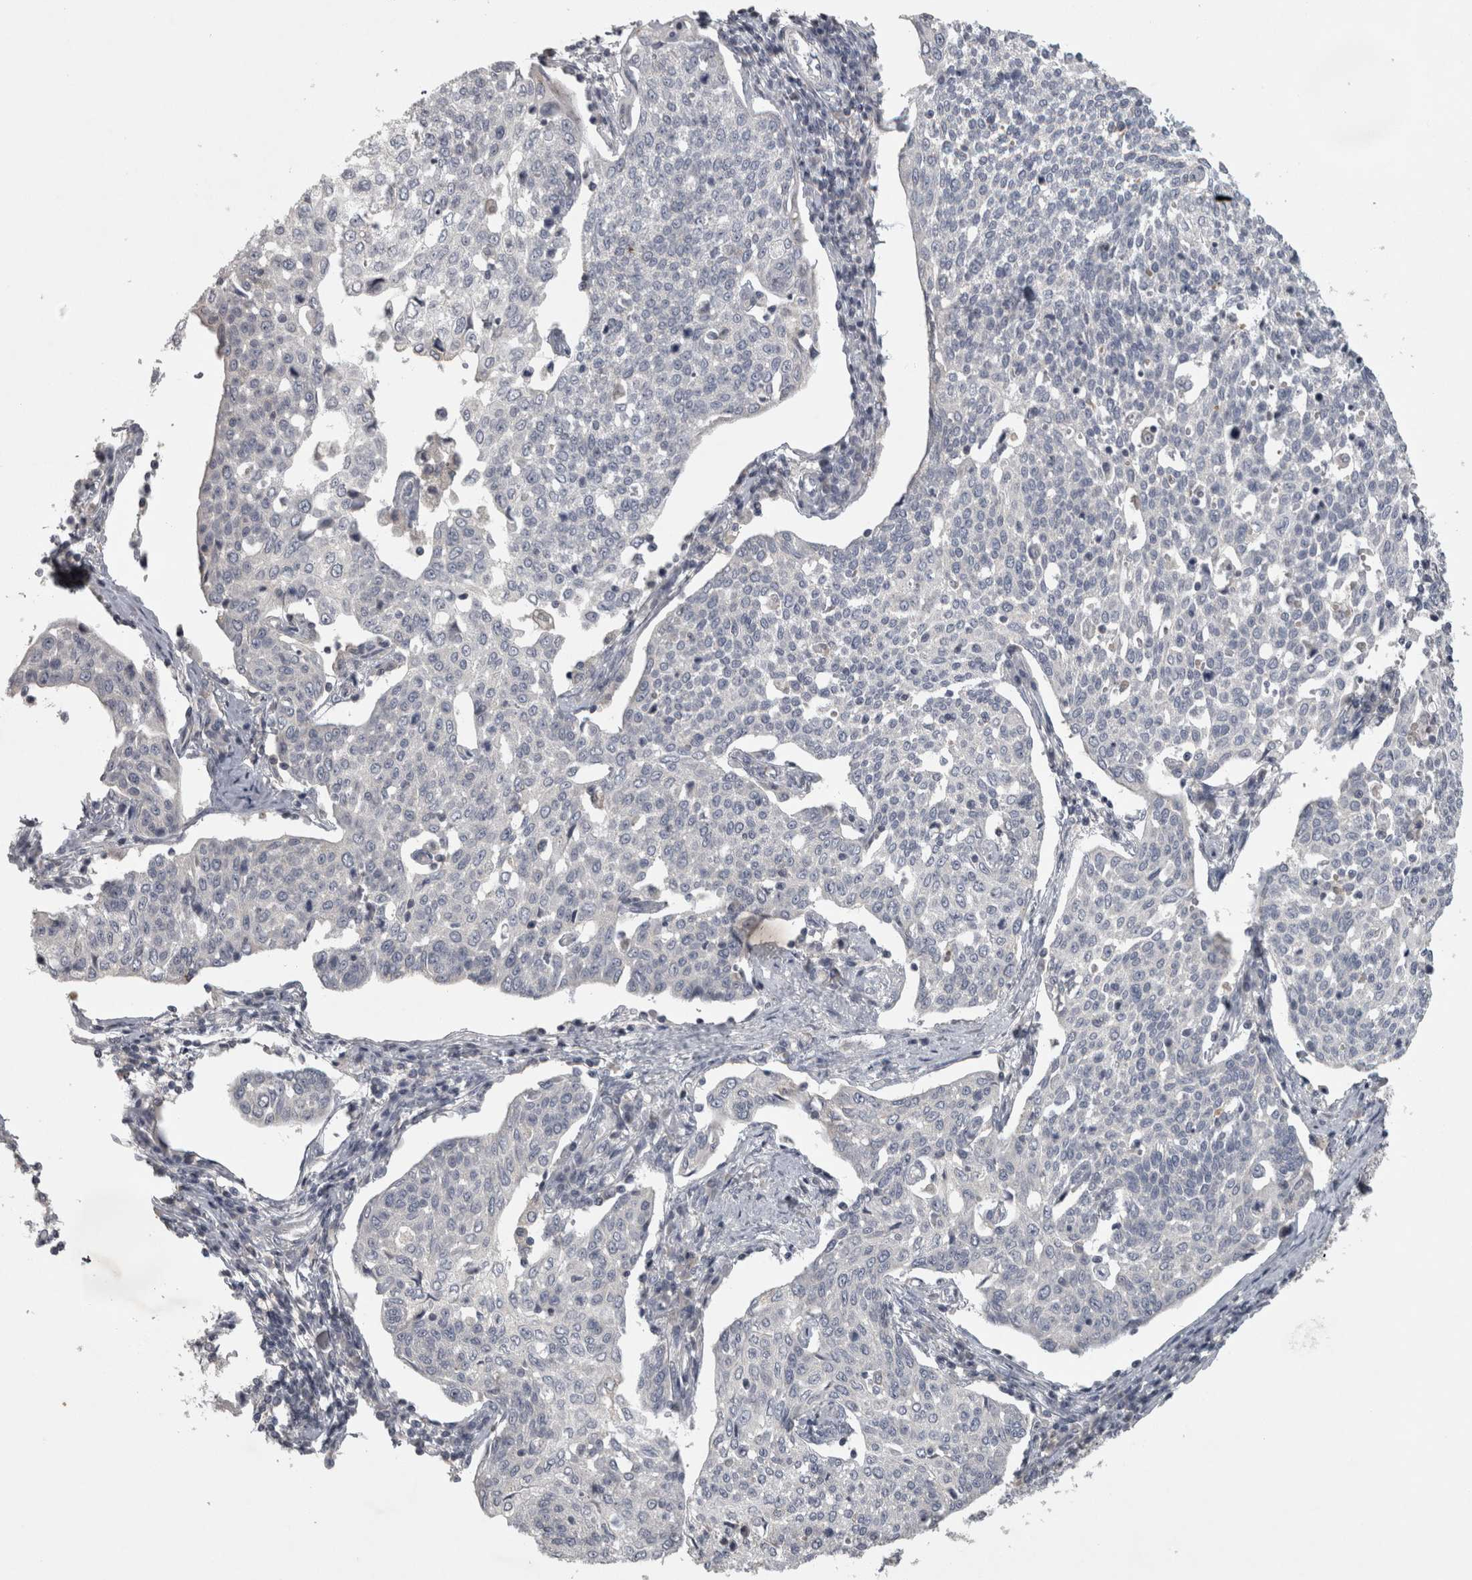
{"staining": {"intensity": "negative", "quantity": "none", "location": "none"}, "tissue": "cervical cancer", "cell_type": "Tumor cells", "image_type": "cancer", "snomed": [{"axis": "morphology", "description": "Squamous cell carcinoma, NOS"}, {"axis": "topography", "description": "Cervix"}], "caption": "There is no significant expression in tumor cells of cervical squamous cell carcinoma. (DAB (3,3'-diaminobenzidine) IHC with hematoxylin counter stain).", "gene": "ENPP7", "patient": {"sex": "female", "age": 34}}